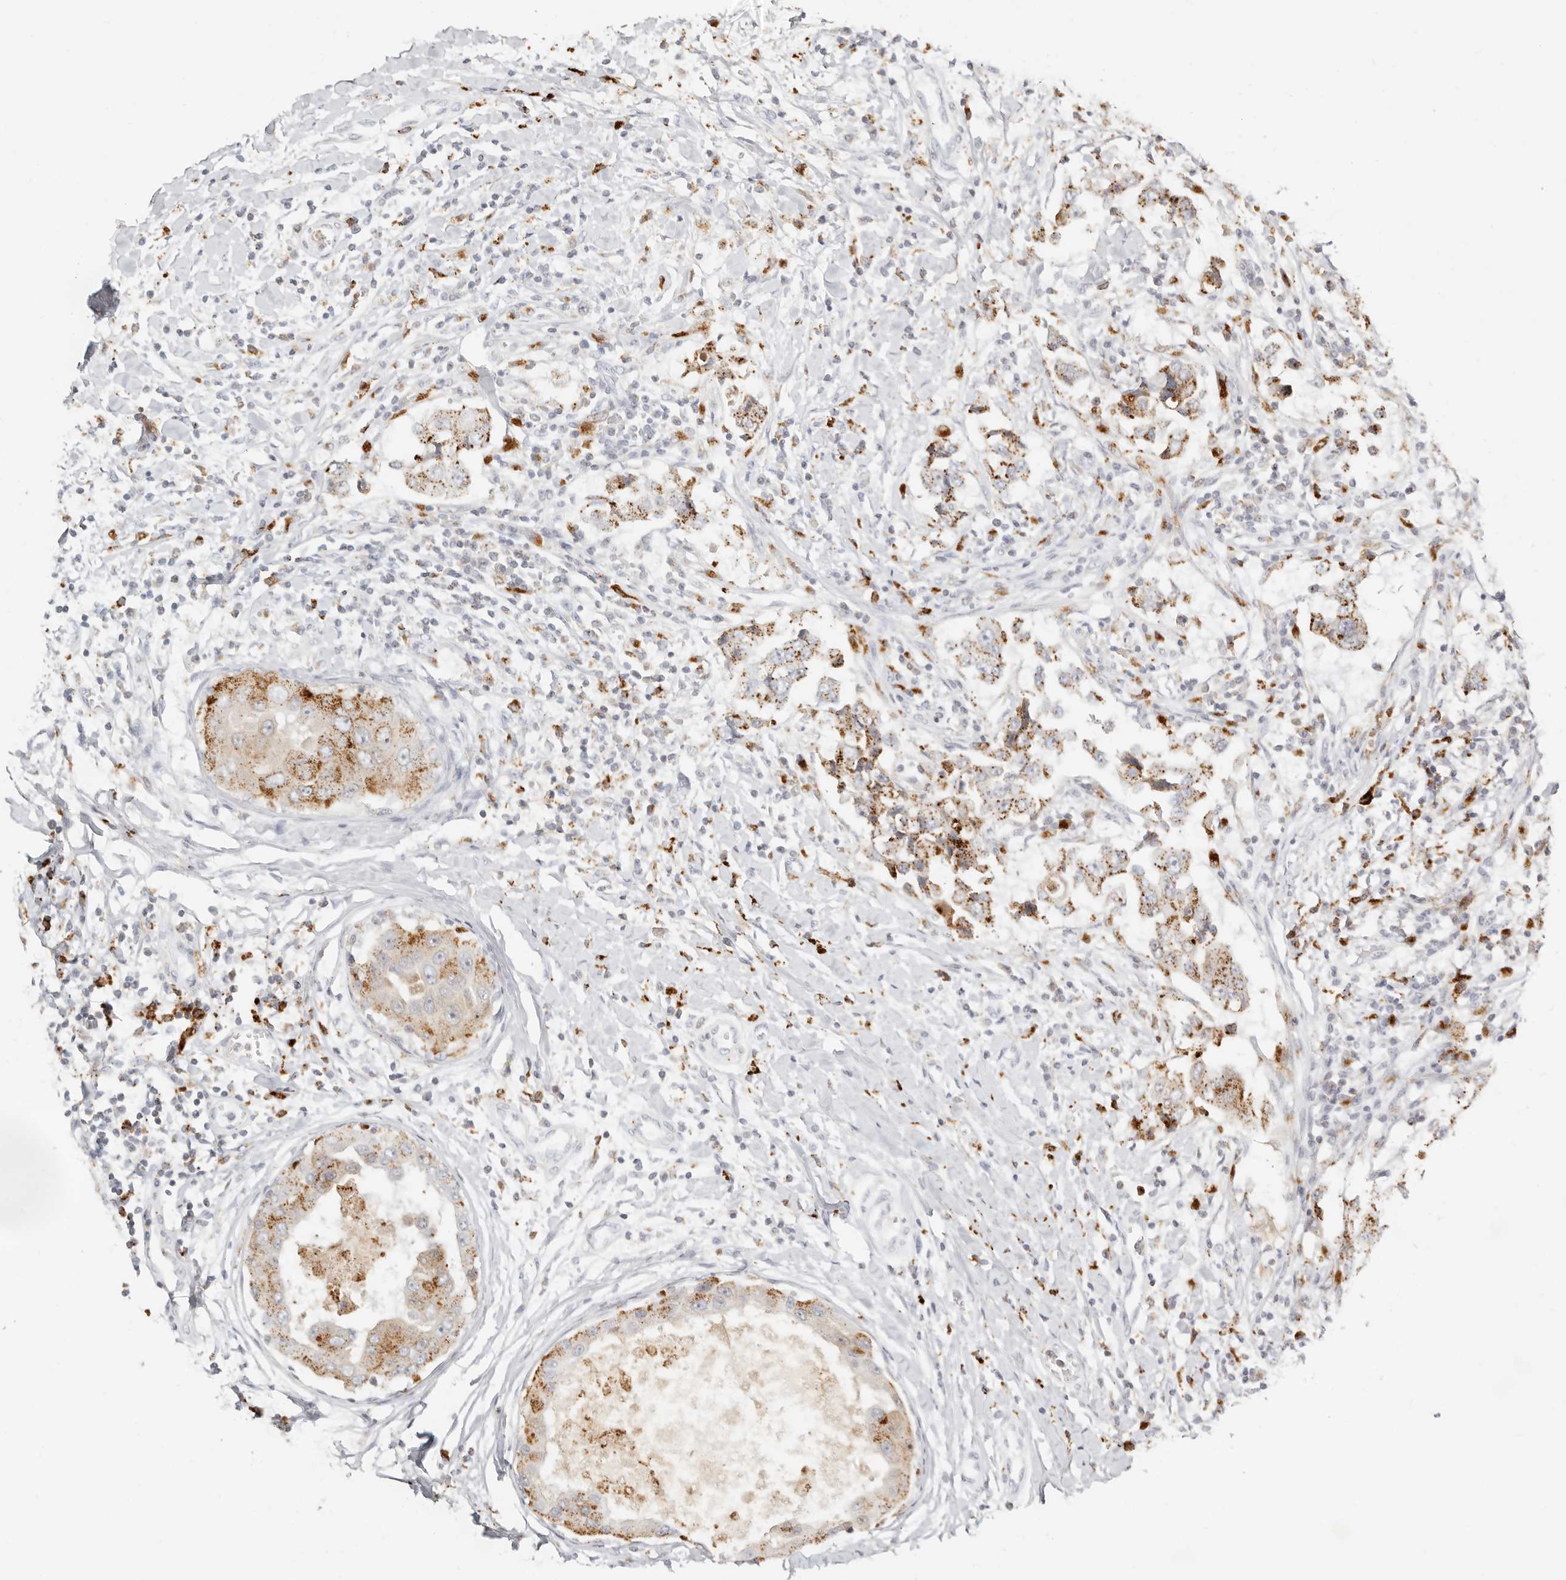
{"staining": {"intensity": "moderate", "quantity": ">75%", "location": "cytoplasmic/membranous"}, "tissue": "breast cancer", "cell_type": "Tumor cells", "image_type": "cancer", "snomed": [{"axis": "morphology", "description": "Duct carcinoma"}, {"axis": "topography", "description": "Breast"}], "caption": "The micrograph demonstrates a brown stain indicating the presence of a protein in the cytoplasmic/membranous of tumor cells in intraductal carcinoma (breast).", "gene": "RNASET2", "patient": {"sex": "female", "age": 27}}